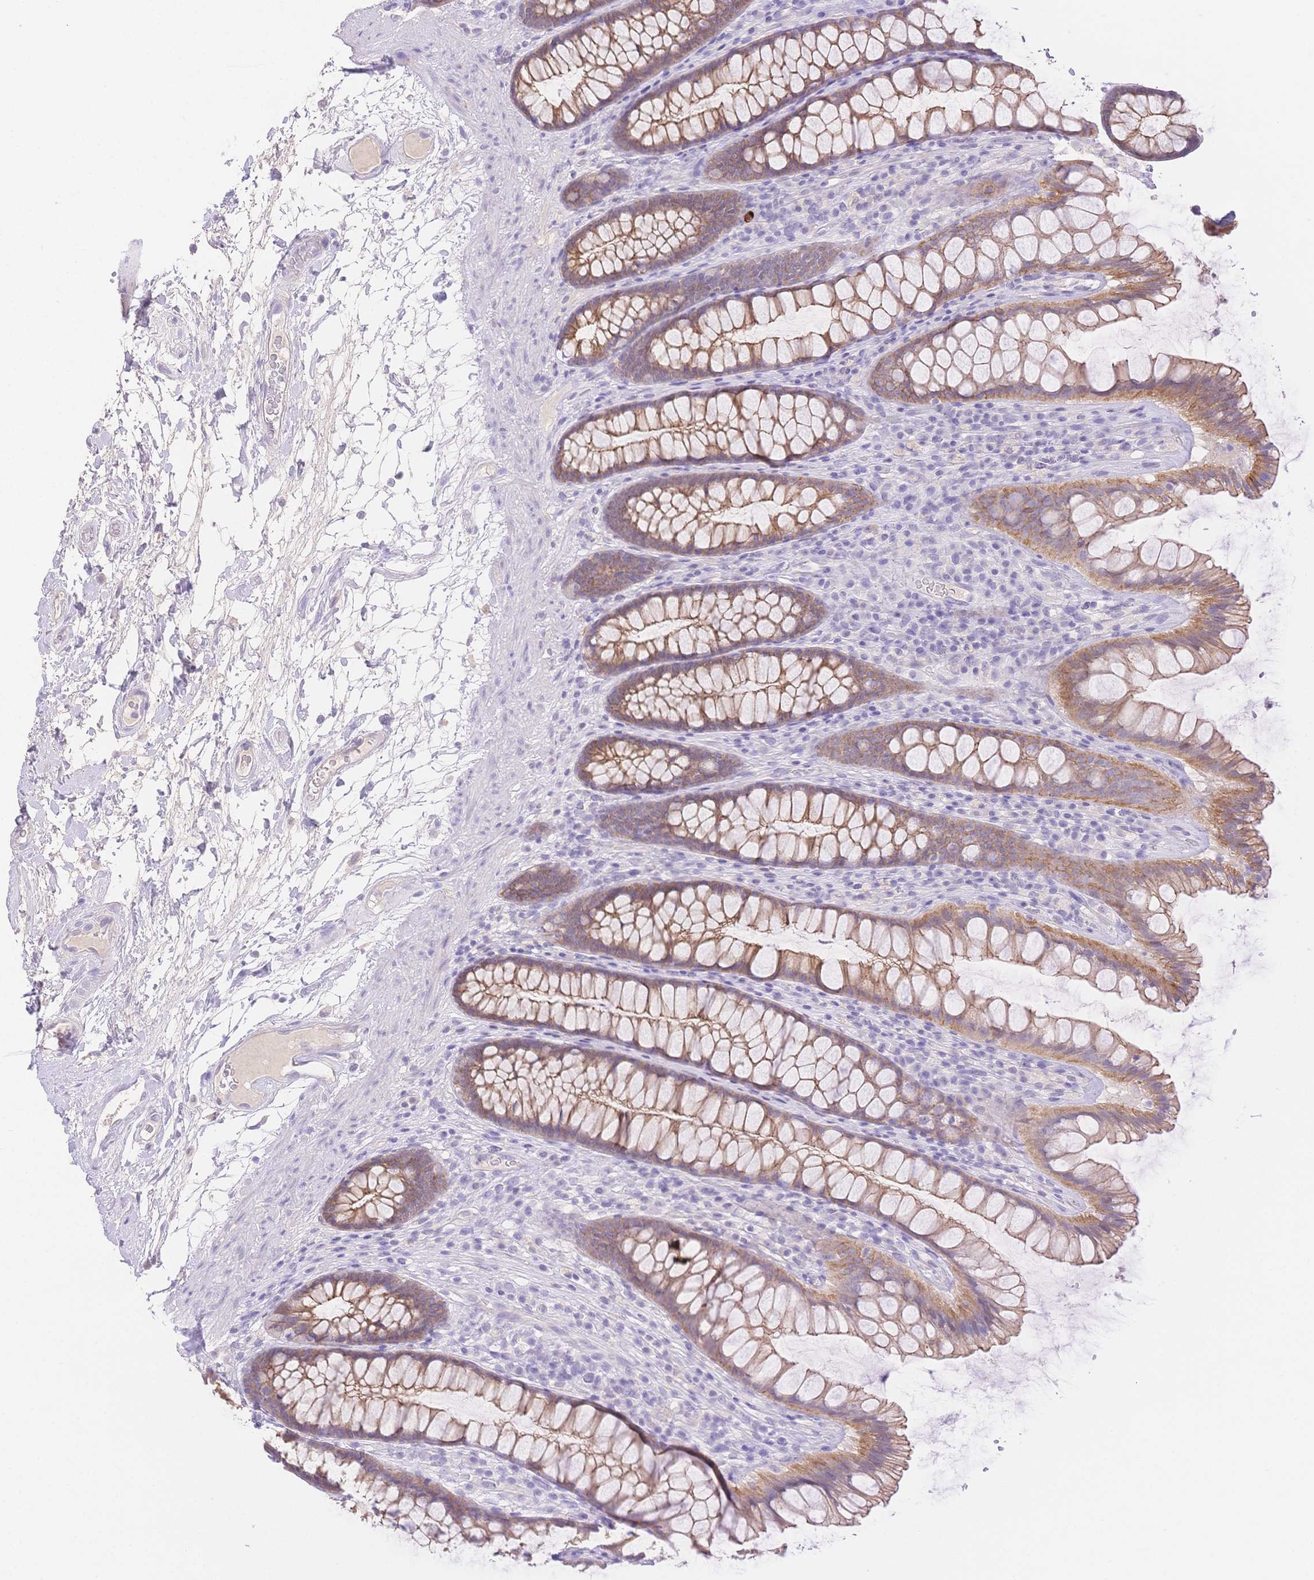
{"staining": {"intensity": "moderate", "quantity": ">75%", "location": "cytoplasmic/membranous"}, "tissue": "rectum", "cell_type": "Glandular cells", "image_type": "normal", "snomed": [{"axis": "morphology", "description": "Normal tissue, NOS"}, {"axis": "topography", "description": "Rectum"}], "caption": "A photomicrograph of human rectum stained for a protein shows moderate cytoplasmic/membranous brown staining in glandular cells. The staining is performed using DAB brown chromogen to label protein expression. The nuclei are counter-stained blue using hematoxylin.", "gene": "WDR54", "patient": {"sex": "male", "age": 72}}